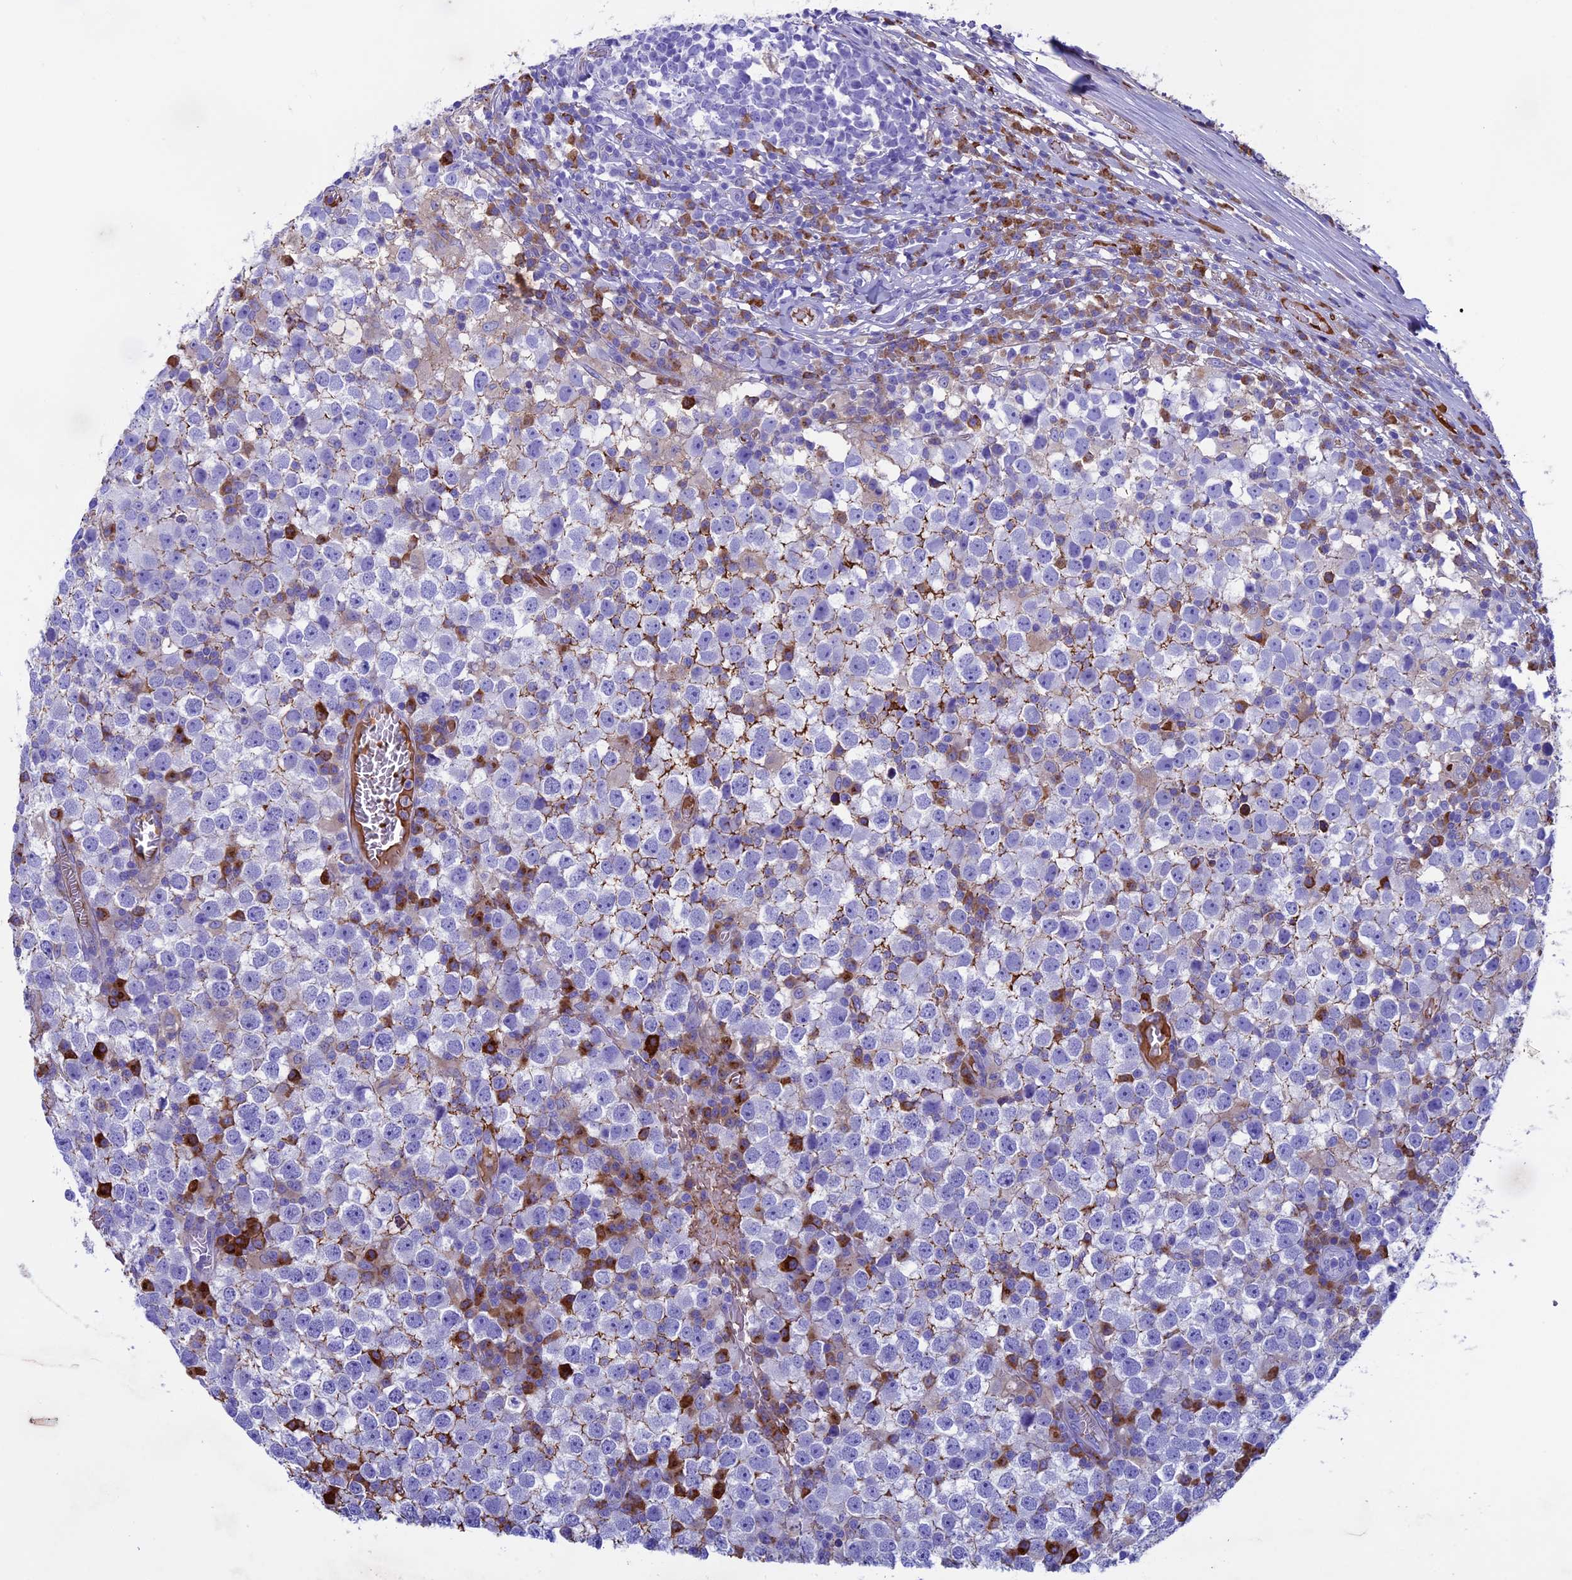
{"staining": {"intensity": "negative", "quantity": "none", "location": "none"}, "tissue": "testis cancer", "cell_type": "Tumor cells", "image_type": "cancer", "snomed": [{"axis": "morphology", "description": "Seminoma, NOS"}, {"axis": "topography", "description": "Testis"}], "caption": "Histopathology image shows no protein positivity in tumor cells of testis seminoma tissue.", "gene": "IGSF6", "patient": {"sex": "male", "age": 65}}